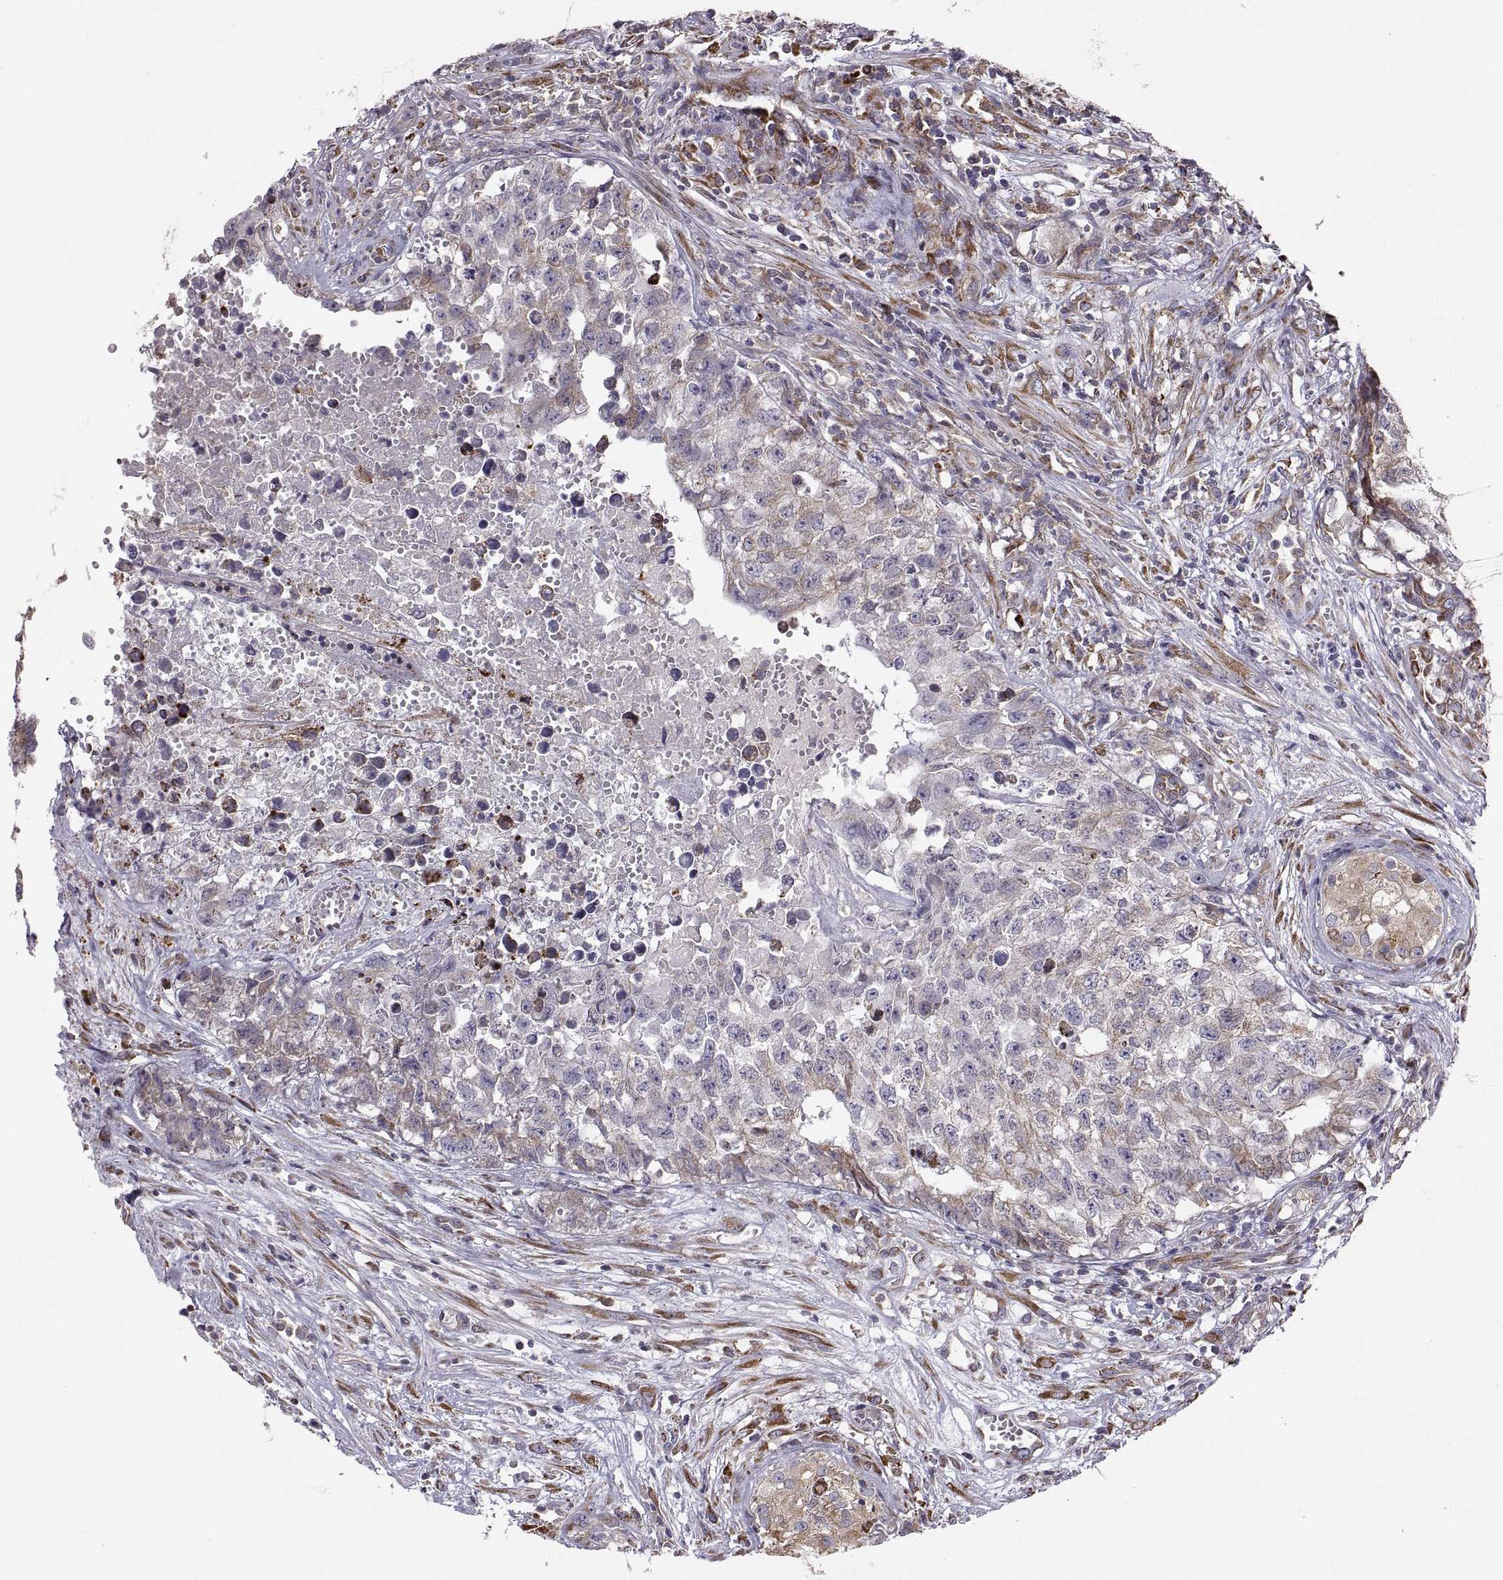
{"staining": {"intensity": "moderate", "quantity": "<25%", "location": "cytoplasmic/membranous"}, "tissue": "testis cancer", "cell_type": "Tumor cells", "image_type": "cancer", "snomed": [{"axis": "morphology", "description": "Seminoma, NOS"}, {"axis": "morphology", "description": "Carcinoma, Embryonal, NOS"}, {"axis": "topography", "description": "Testis"}], "caption": "IHC staining of testis cancer (embryonal carcinoma), which shows low levels of moderate cytoplasmic/membranous positivity in about <25% of tumor cells indicating moderate cytoplasmic/membranous protein staining. The staining was performed using DAB (brown) for protein detection and nuclei were counterstained in hematoxylin (blue).", "gene": "PLEKHB2", "patient": {"sex": "male", "age": 22}}